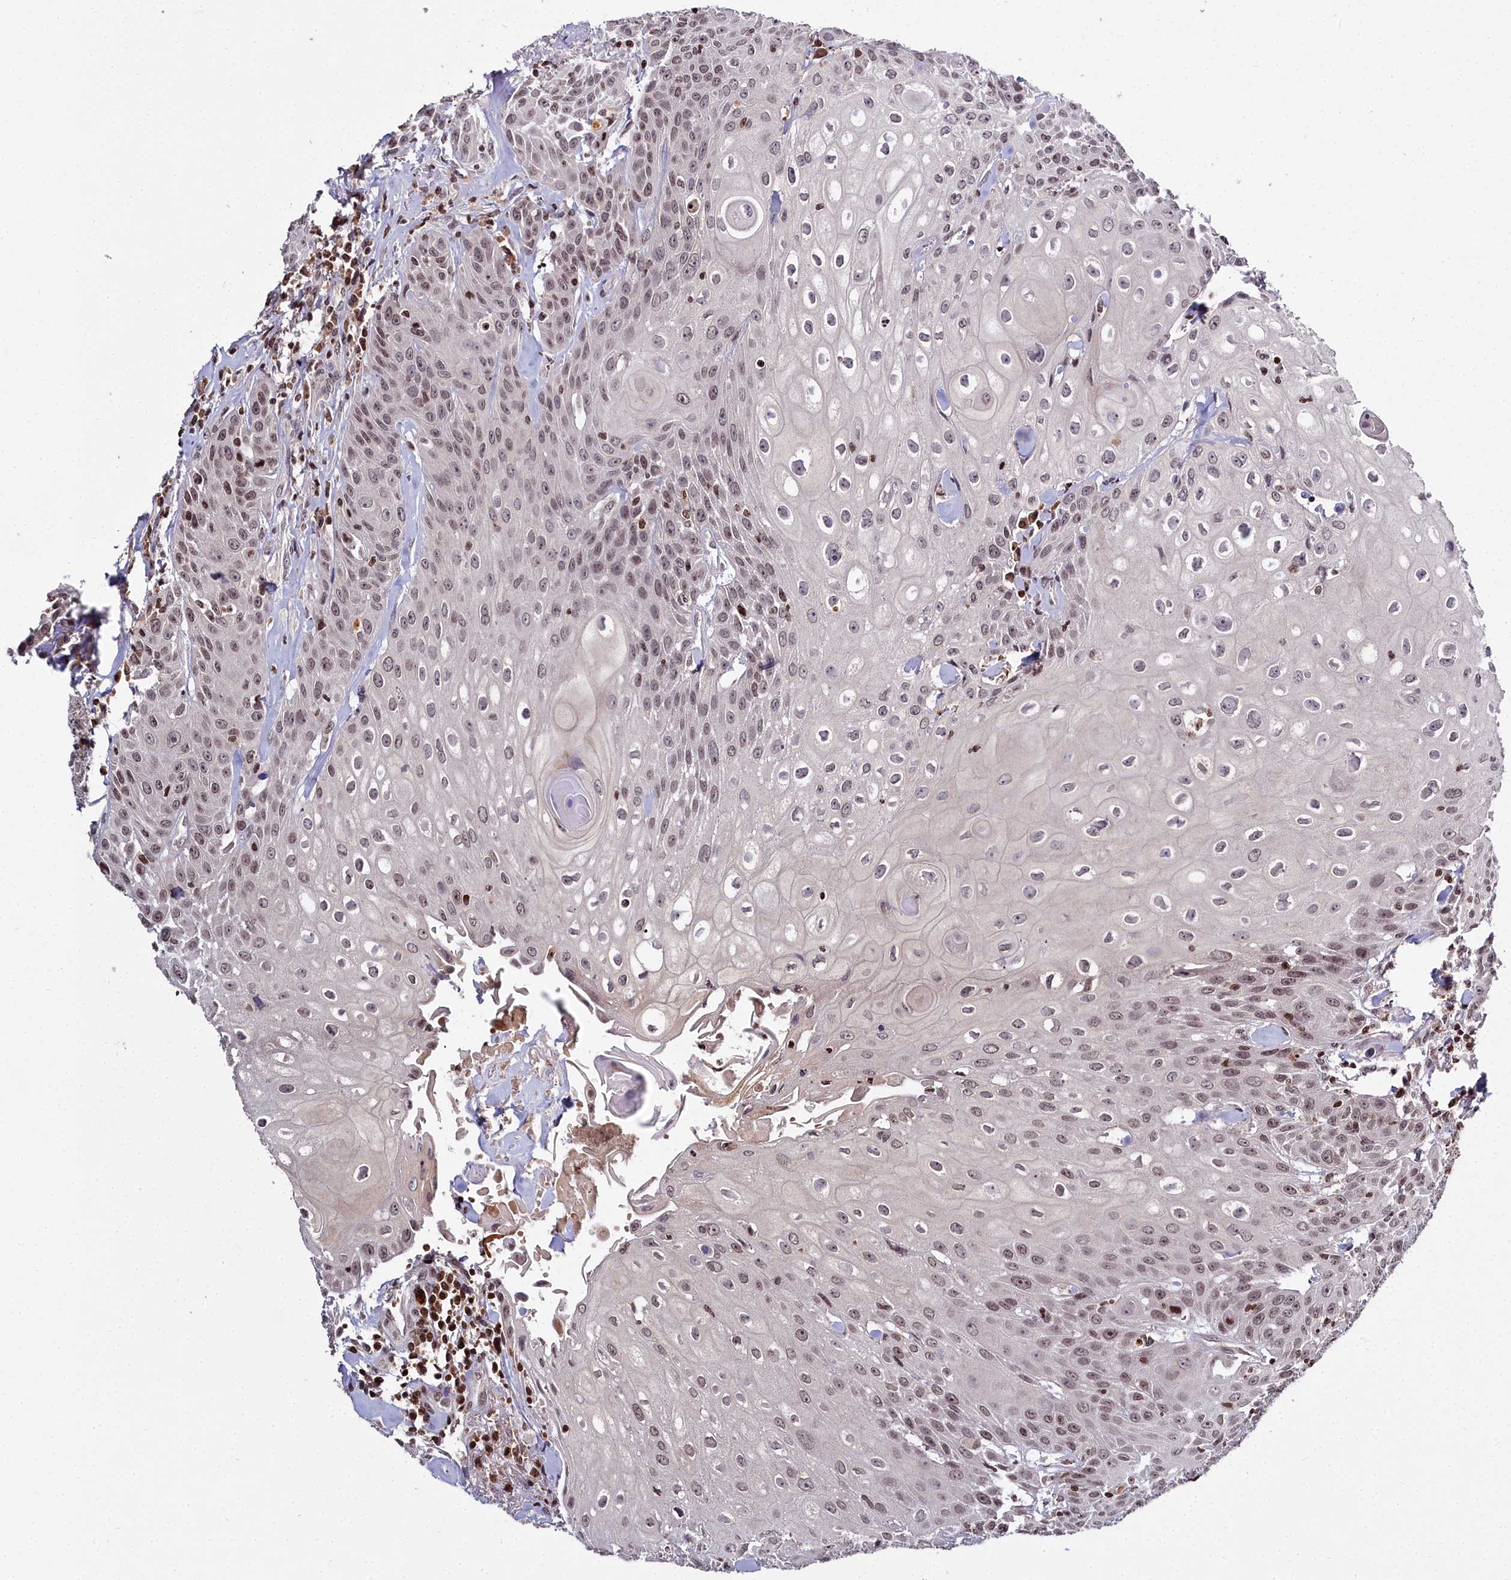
{"staining": {"intensity": "weak", "quantity": ">75%", "location": "nuclear"}, "tissue": "head and neck cancer", "cell_type": "Tumor cells", "image_type": "cancer", "snomed": [{"axis": "morphology", "description": "Squamous cell carcinoma, NOS"}, {"axis": "topography", "description": "Oral tissue"}, {"axis": "topography", "description": "Head-Neck"}], "caption": "Squamous cell carcinoma (head and neck) tissue shows weak nuclear positivity in approximately >75% of tumor cells", "gene": "FZD4", "patient": {"sex": "female", "age": 82}}